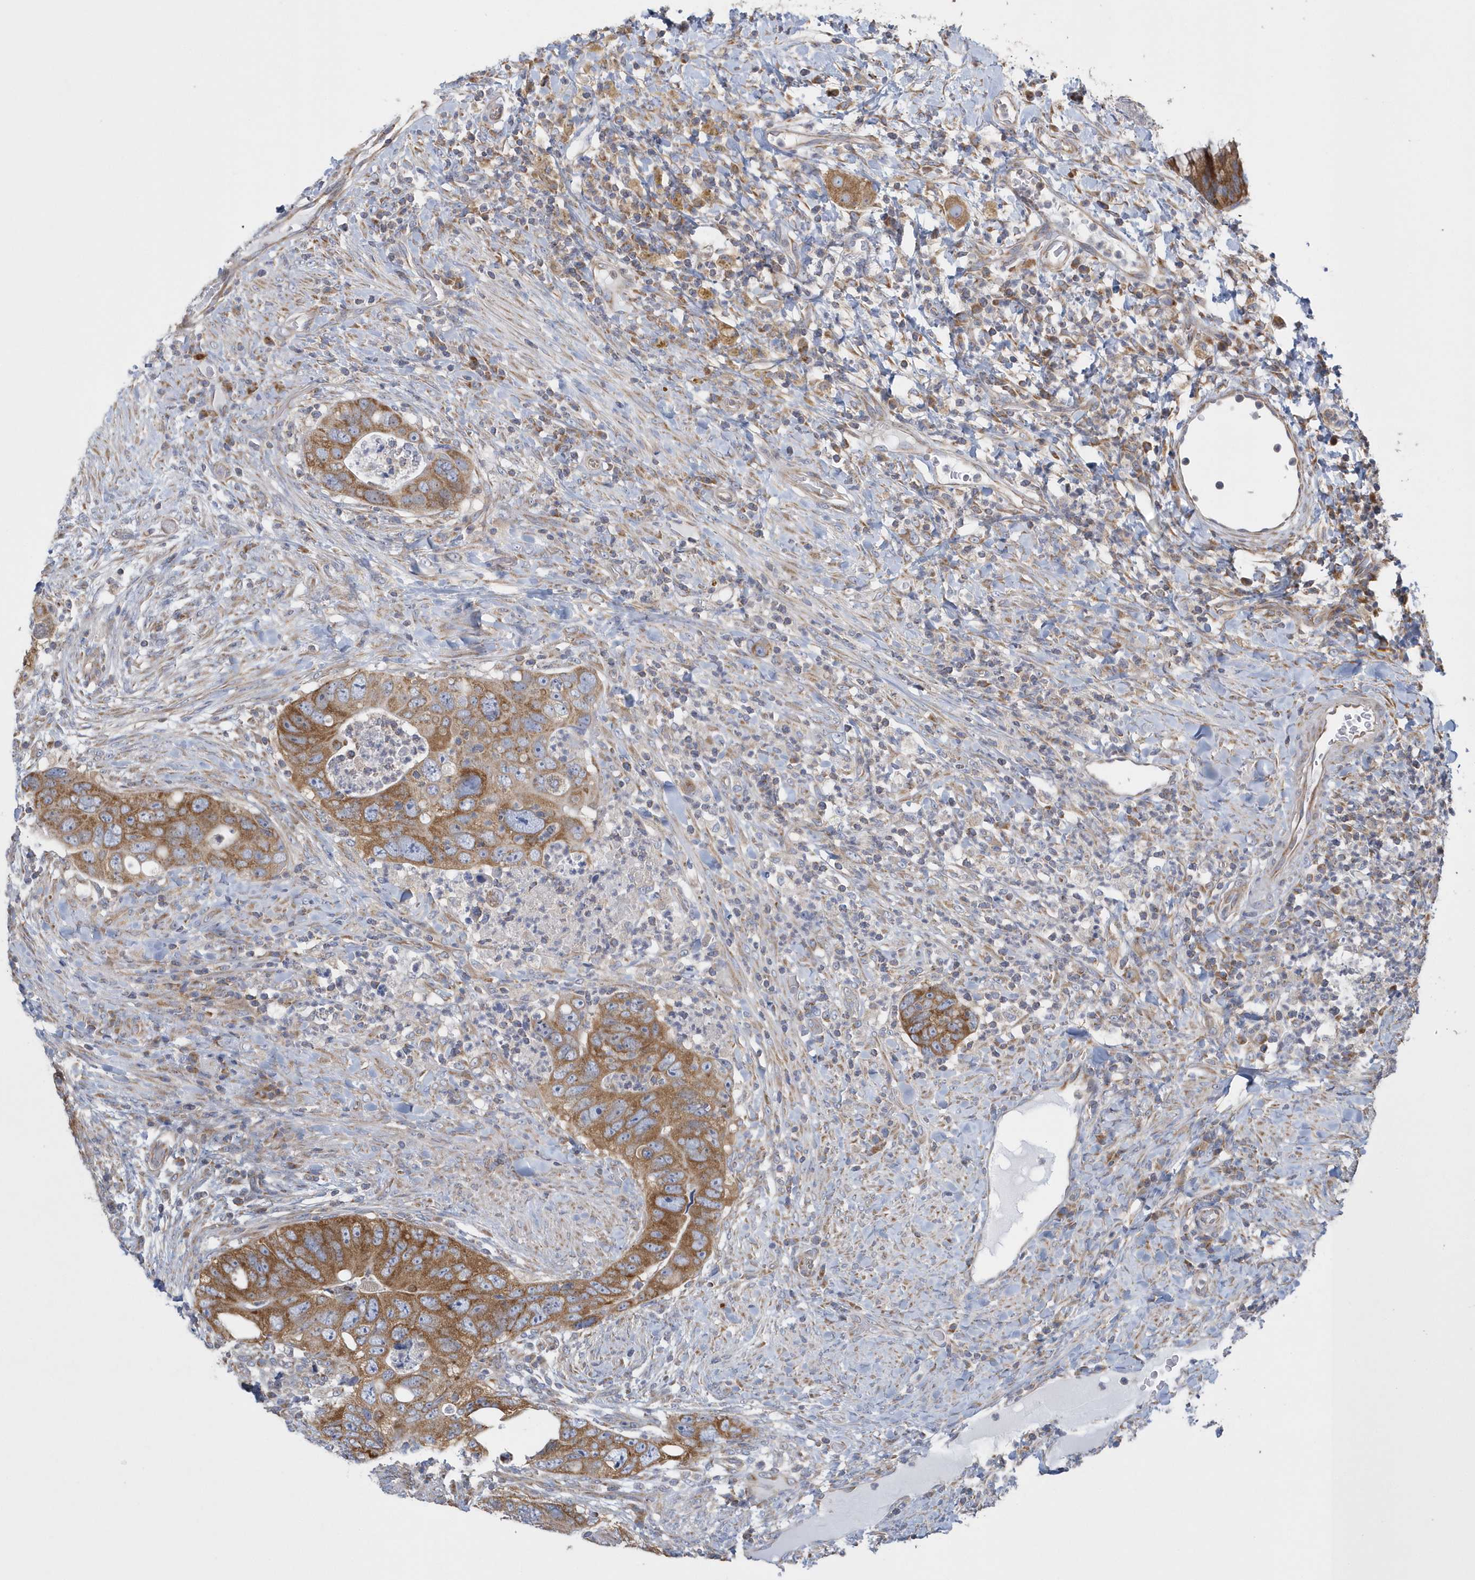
{"staining": {"intensity": "strong", "quantity": "25%-75%", "location": "cytoplasmic/membranous"}, "tissue": "colorectal cancer", "cell_type": "Tumor cells", "image_type": "cancer", "snomed": [{"axis": "morphology", "description": "Adenocarcinoma, NOS"}, {"axis": "topography", "description": "Rectum"}], "caption": "A micrograph of colorectal cancer stained for a protein displays strong cytoplasmic/membranous brown staining in tumor cells.", "gene": "SPATA5", "patient": {"sex": "male", "age": 59}}